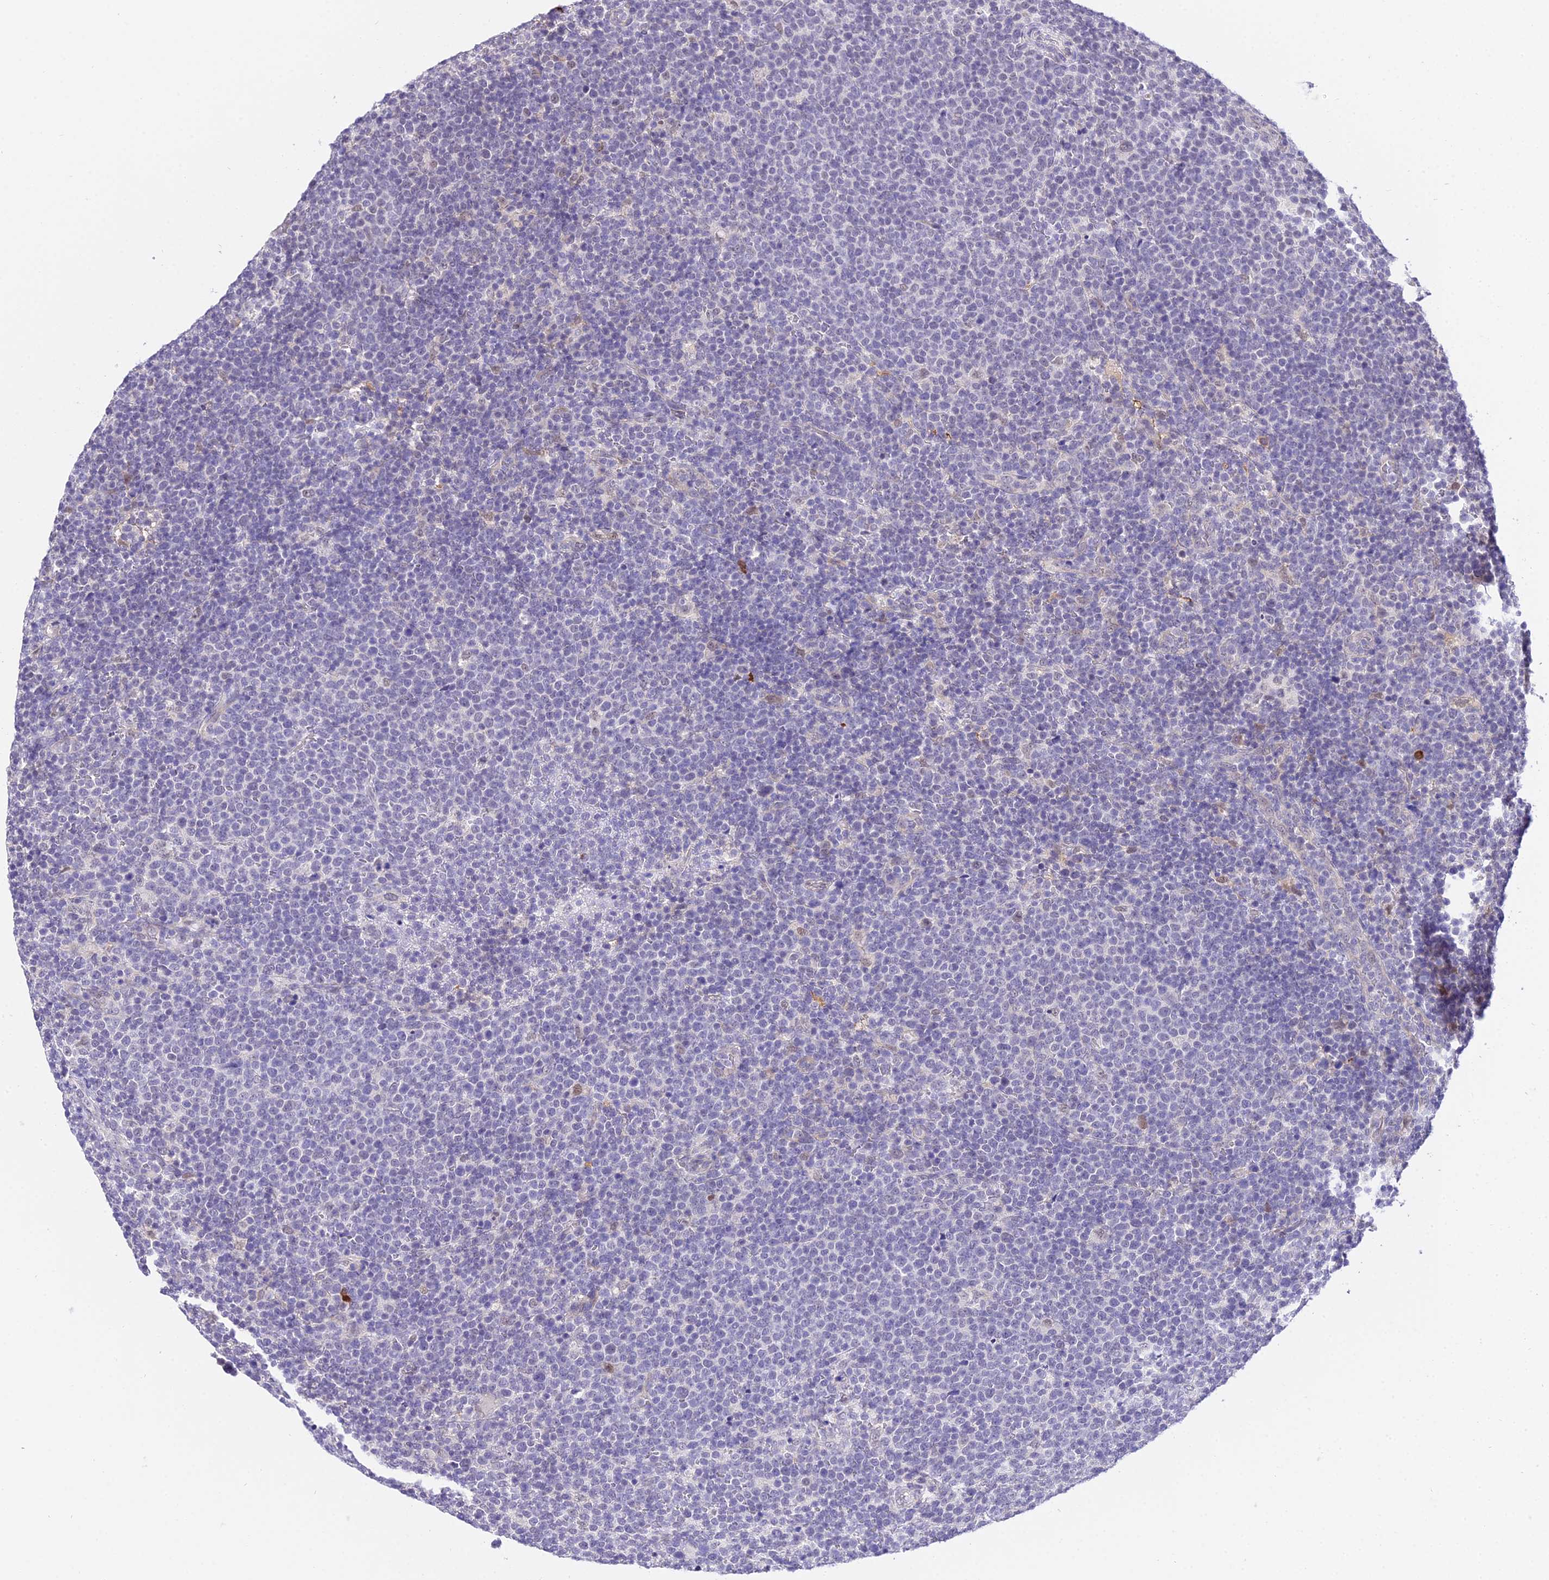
{"staining": {"intensity": "negative", "quantity": "none", "location": "none"}, "tissue": "lymphoma", "cell_type": "Tumor cells", "image_type": "cancer", "snomed": [{"axis": "morphology", "description": "Malignant lymphoma, non-Hodgkin's type, High grade"}, {"axis": "topography", "description": "Lymph node"}], "caption": "High power microscopy micrograph of an IHC histopathology image of lymphoma, revealing no significant expression in tumor cells.", "gene": "POLR2I", "patient": {"sex": "male", "age": 61}}